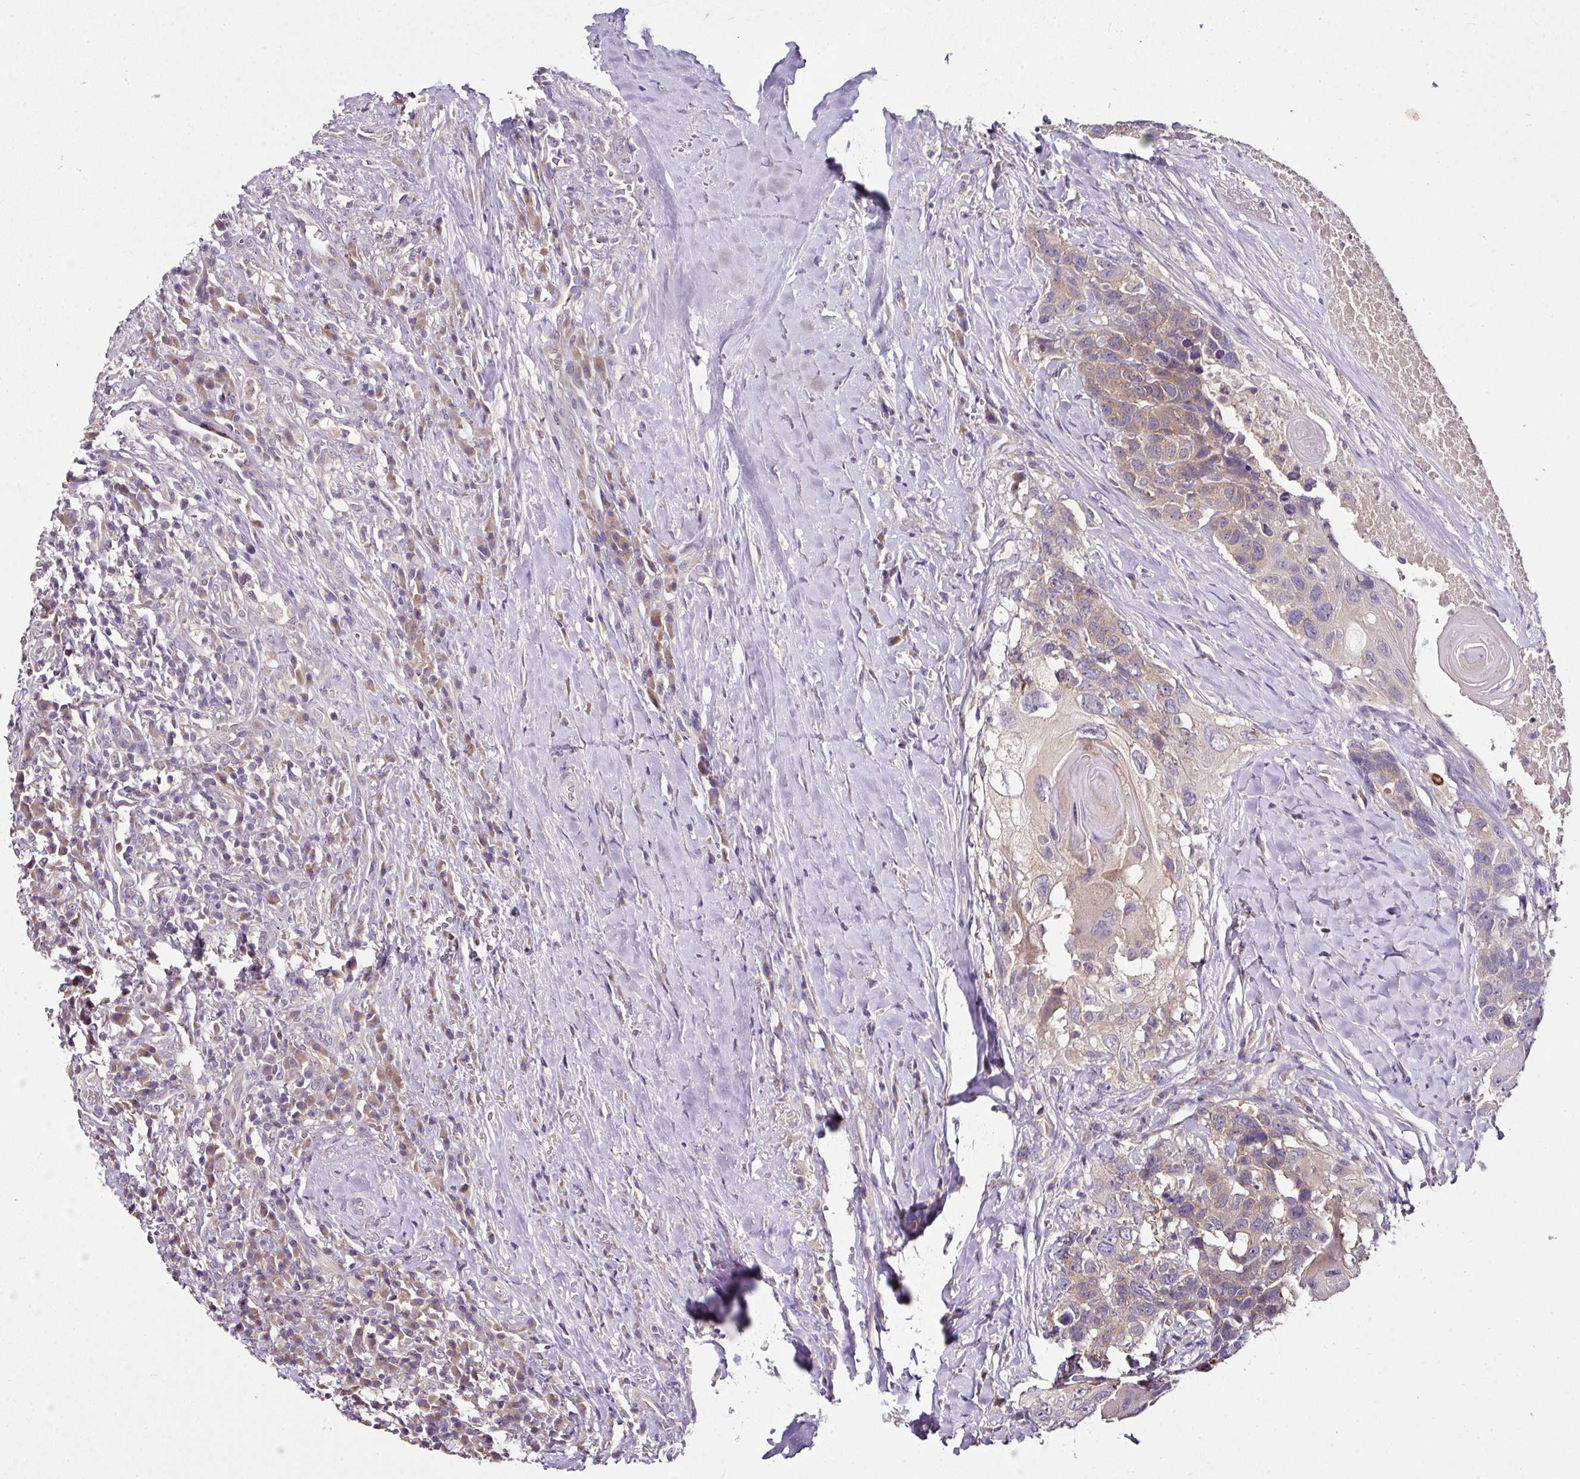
{"staining": {"intensity": "weak", "quantity": "25%-75%", "location": "cytoplasmic/membranous"}, "tissue": "head and neck cancer", "cell_type": "Tumor cells", "image_type": "cancer", "snomed": [{"axis": "morphology", "description": "Squamous cell carcinoma, NOS"}, {"axis": "topography", "description": "Head-Neck"}], "caption": "A photomicrograph showing weak cytoplasmic/membranous expression in about 25%-75% of tumor cells in head and neck squamous cell carcinoma, as visualized by brown immunohistochemical staining.", "gene": "SKIC2", "patient": {"sex": "male", "age": 66}}